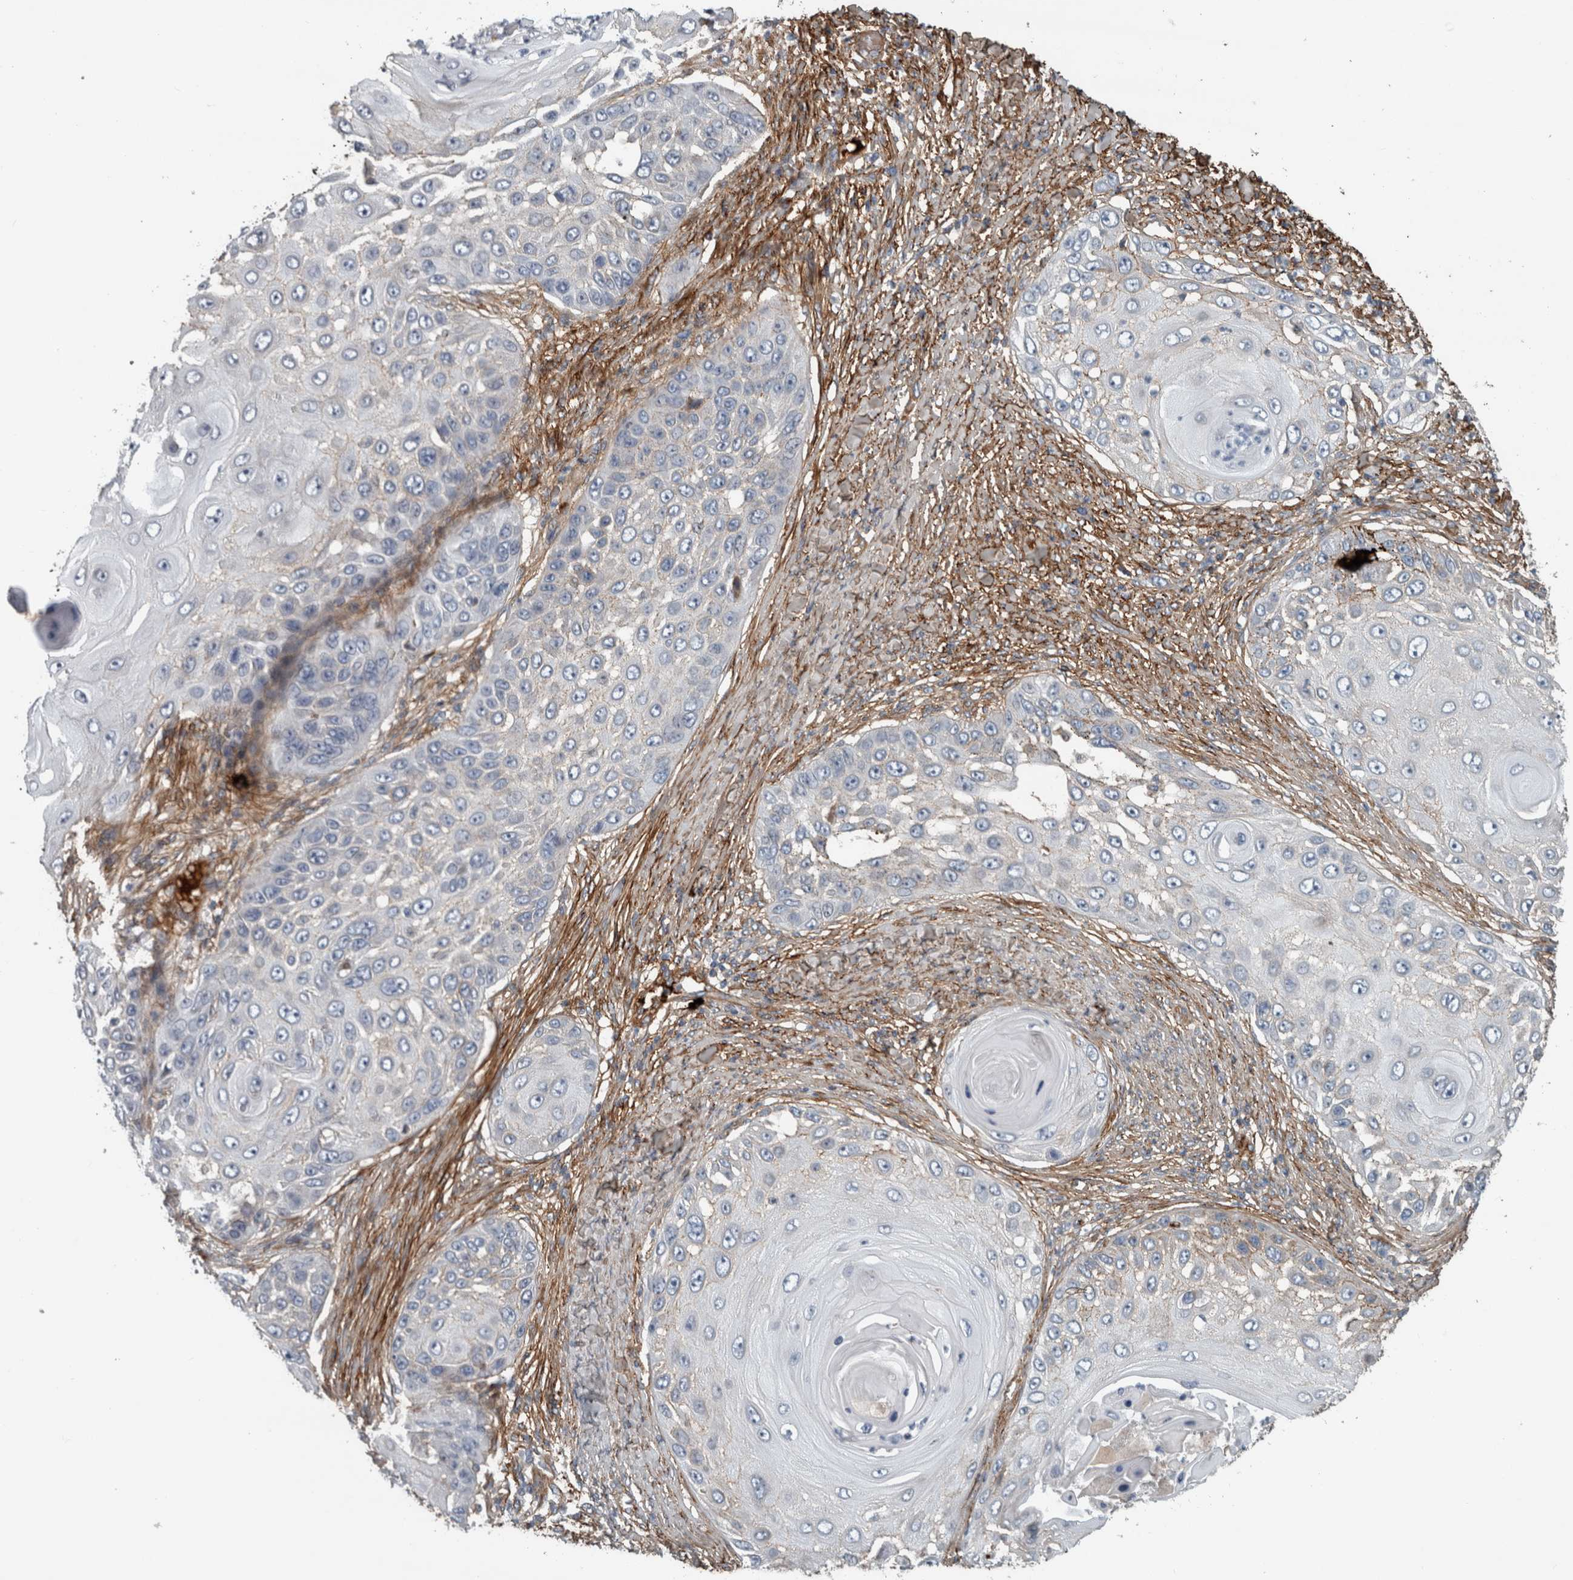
{"staining": {"intensity": "weak", "quantity": "<25%", "location": "cytoplasmic/membranous"}, "tissue": "skin cancer", "cell_type": "Tumor cells", "image_type": "cancer", "snomed": [{"axis": "morphology", "description": "Squamous cell carcinoma, NOS"}, {"axis": "topography", "description": "Skin"}], "caption": "The micrograph reveals no significant positivity in tumor cells of skin squamous cell carcinoma.", "gene": "FN1", "patient": {"sex": "female", "age": 44}}